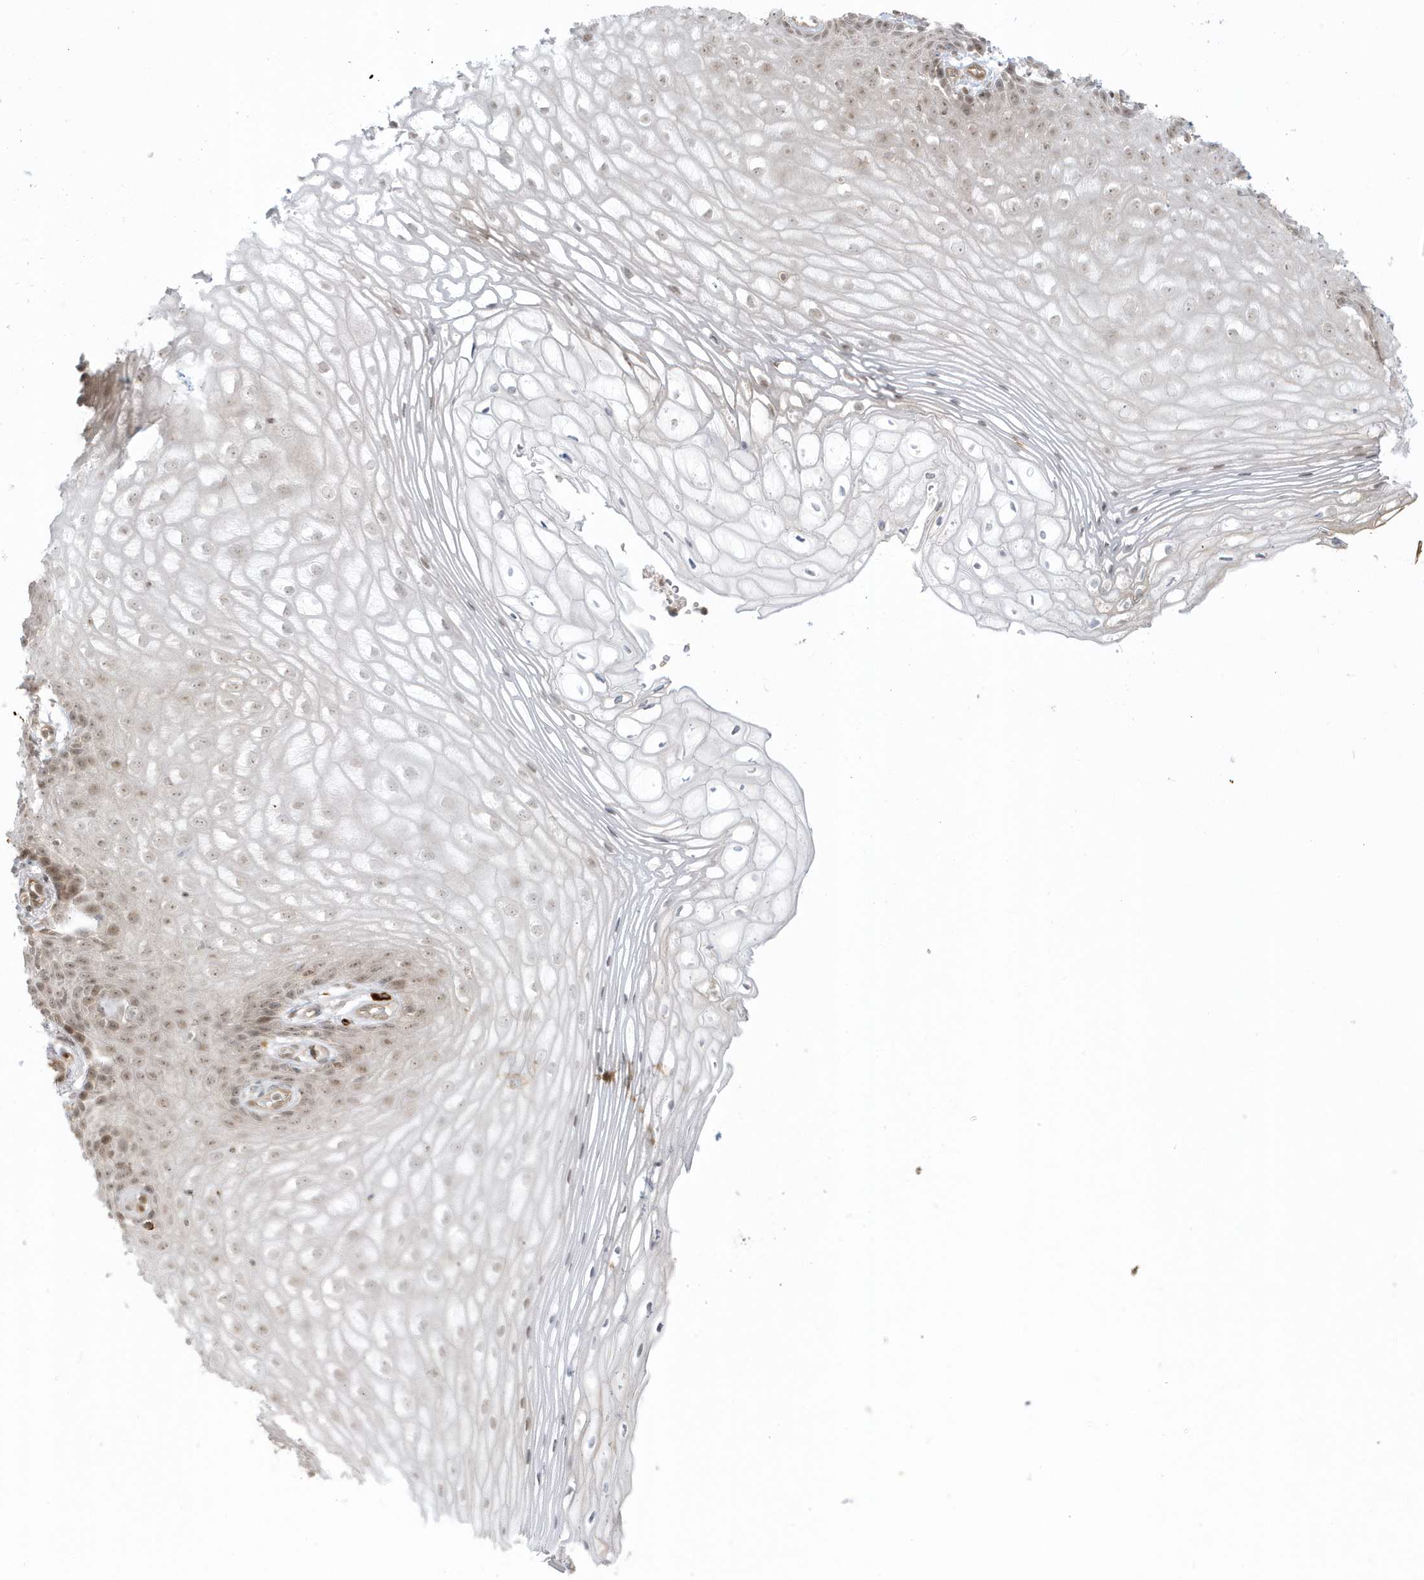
{"staining": {"intensity": "weak", "quantity": "25%-75%", "location": "nuclear"}, "tissue": "vagina", "cell_type": "Squamous epithelial cells", "image_type": "normal", "snomed": [{"axis": "morphology", "description": "Normal tissue, NOS"}, {"axis": "topography", "description": "Vagina"}], "caption": "High-power microscopy captured an immunohistochemistry photomicrograph of benign vagina, revealing weak nuclear positivity in about 25%-75% of squamous epithelial cells. (Brightfield microscopy of DAB IHC at high magnification).", "gene": "PPP1R7", "patient": {"sex": "female", "age": 60}}